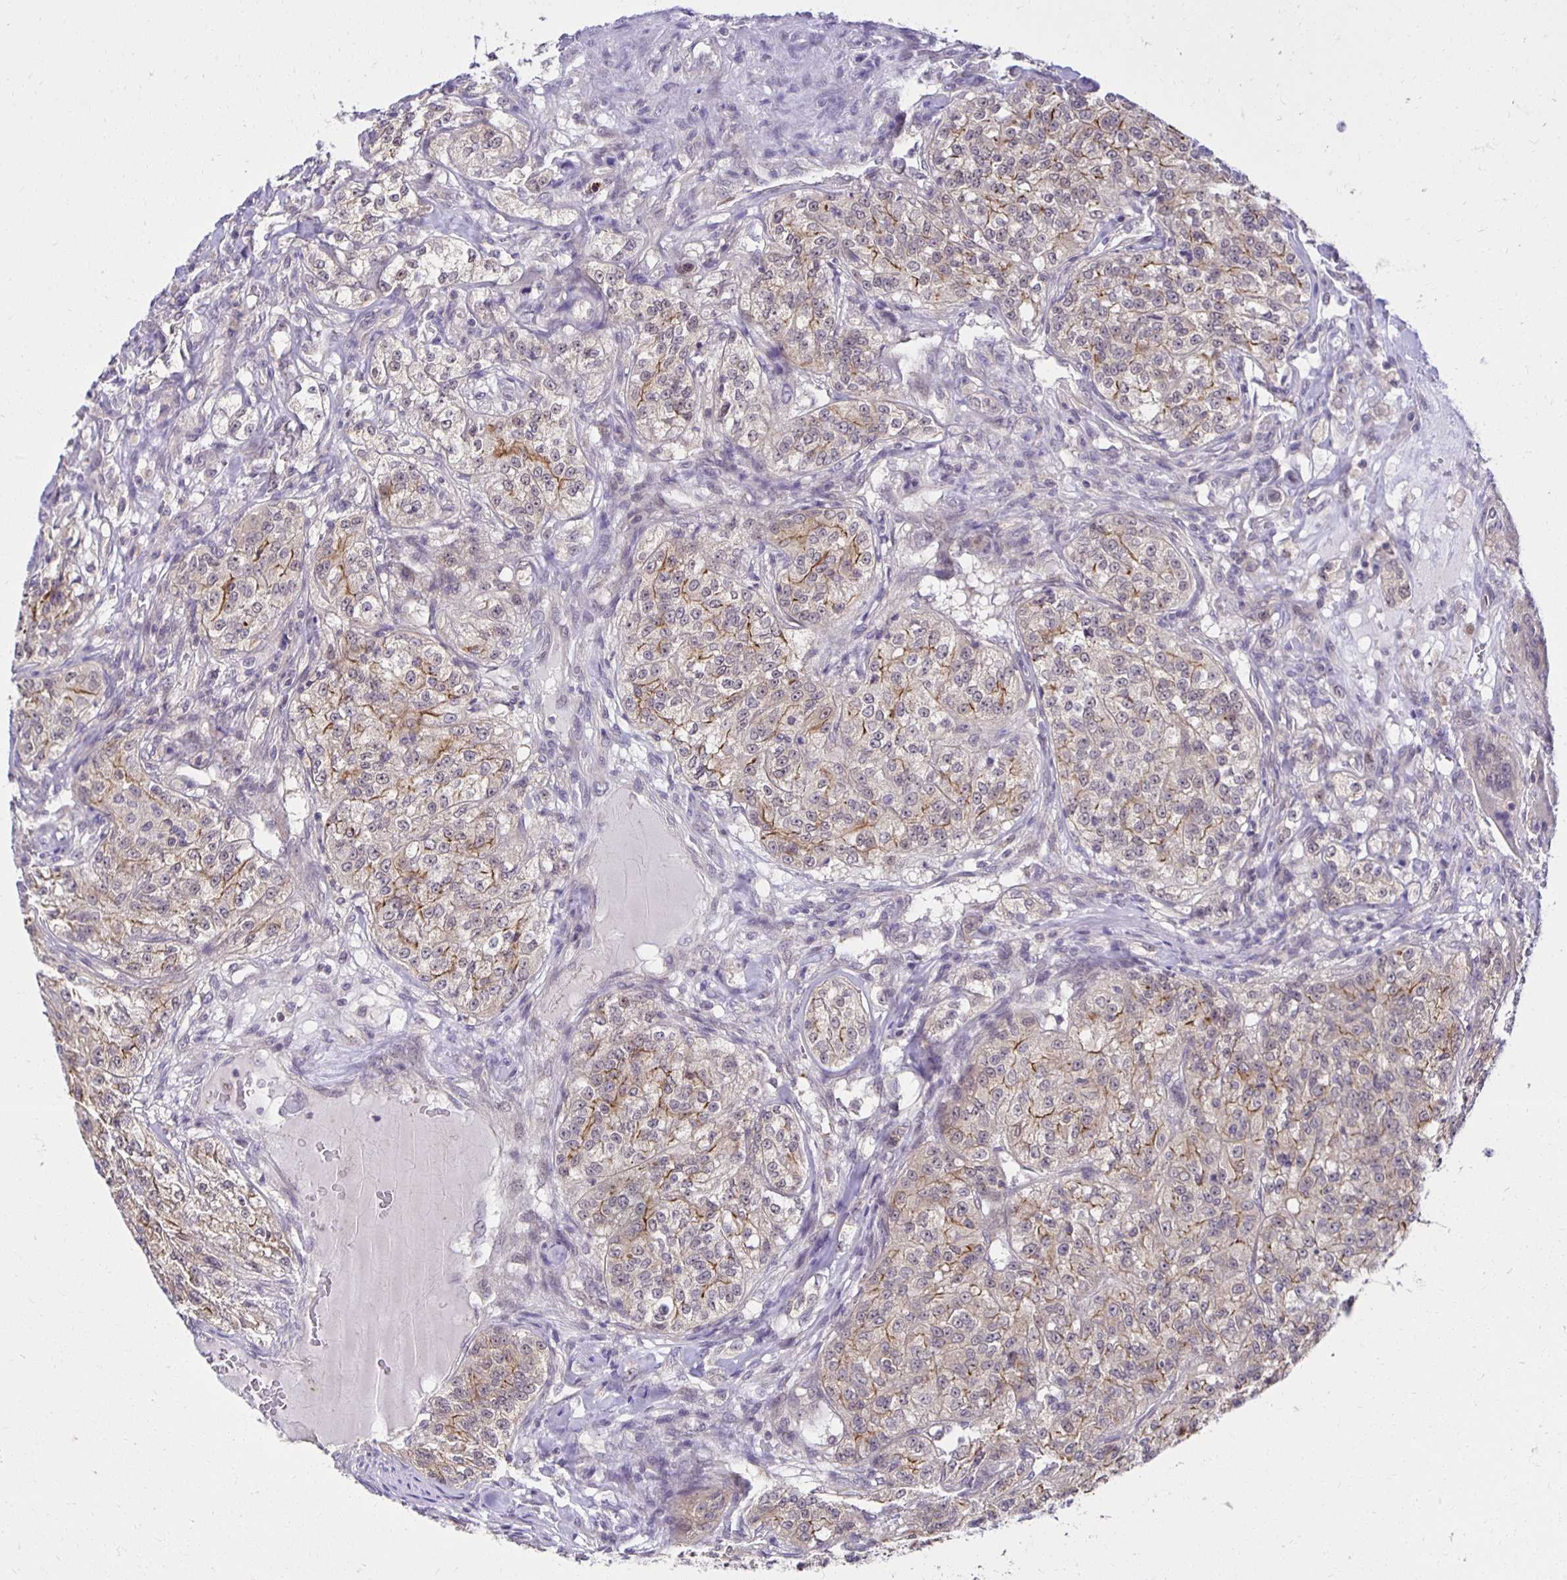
{"staining": {"intensity": "moderate", "quantity": "<25%", "location": "cytoplasmic/membranous"}, "tissue": "renal cancer", "cell_type": "Tumor cells", "image_type": "cancer", "snomed": [{"axis": "morphology", "description": "Adenocarcinoma, NOS"}, {"axis": "topography", "description": "Kidney"}], "caption": "Renal adenocarcinoma stained with IHC exhibits moderate cytoplasmic/membranous positivity in approximately <25% of tumor cells.", "gene": "MIEN1", "patient": {"sex": "female", "age": 63}}